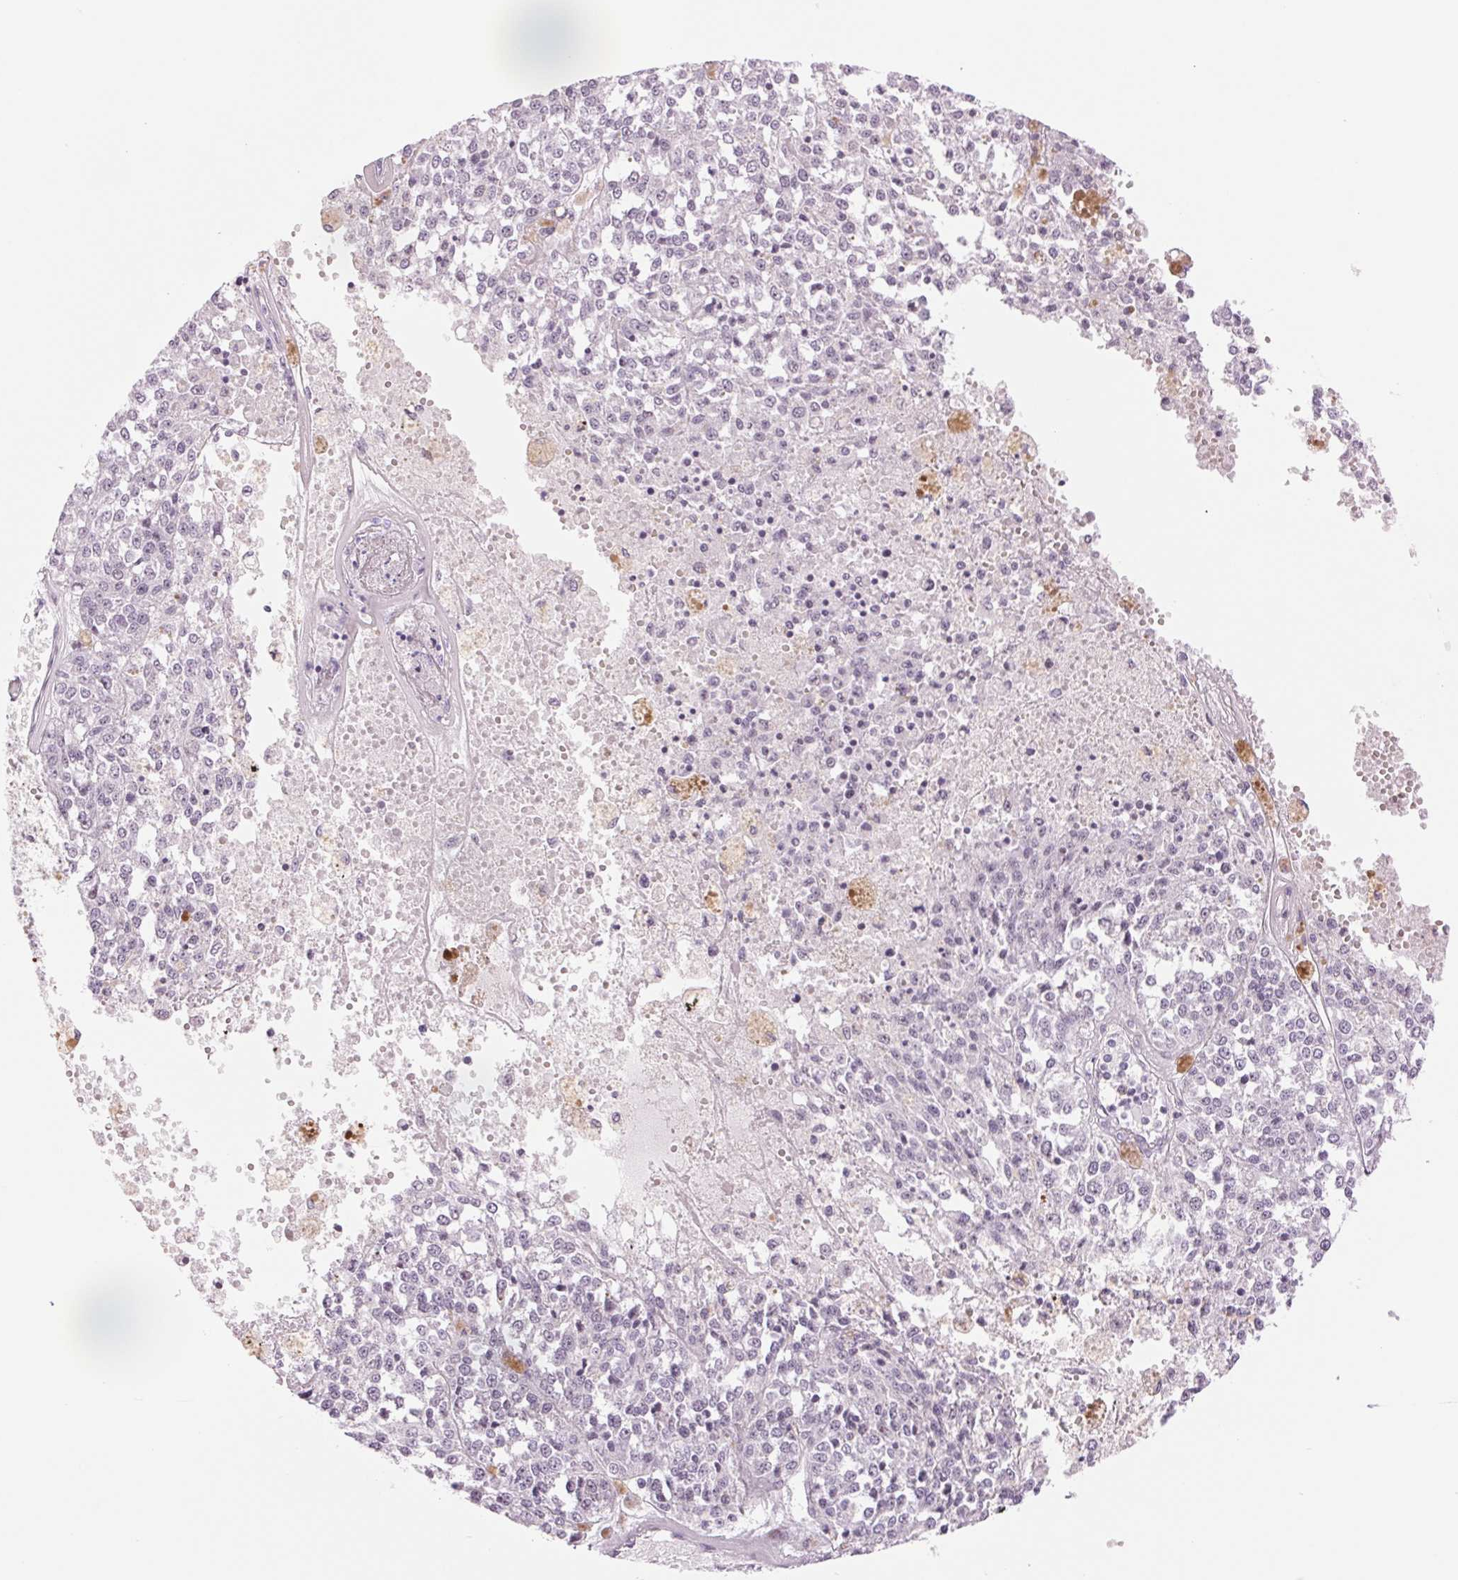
{"staining": {"intensity": "negative", "quantity": "none", "location": "none"}, "tissue": "melanoma", "cell_type": "Tumor cells", "image_type": "cancer", "snomed": [{"axis": "morphology", "description": "Malignant melanoma, Metastatic site"}, {"axis": "topography", "description": "Lymph node"}], "caption": "Human melanoma stained for a protein using IHC reveals no staining in tumor cells.", "gene": "ZC3H14", "patient": {"sex": "female", "age": 64}}